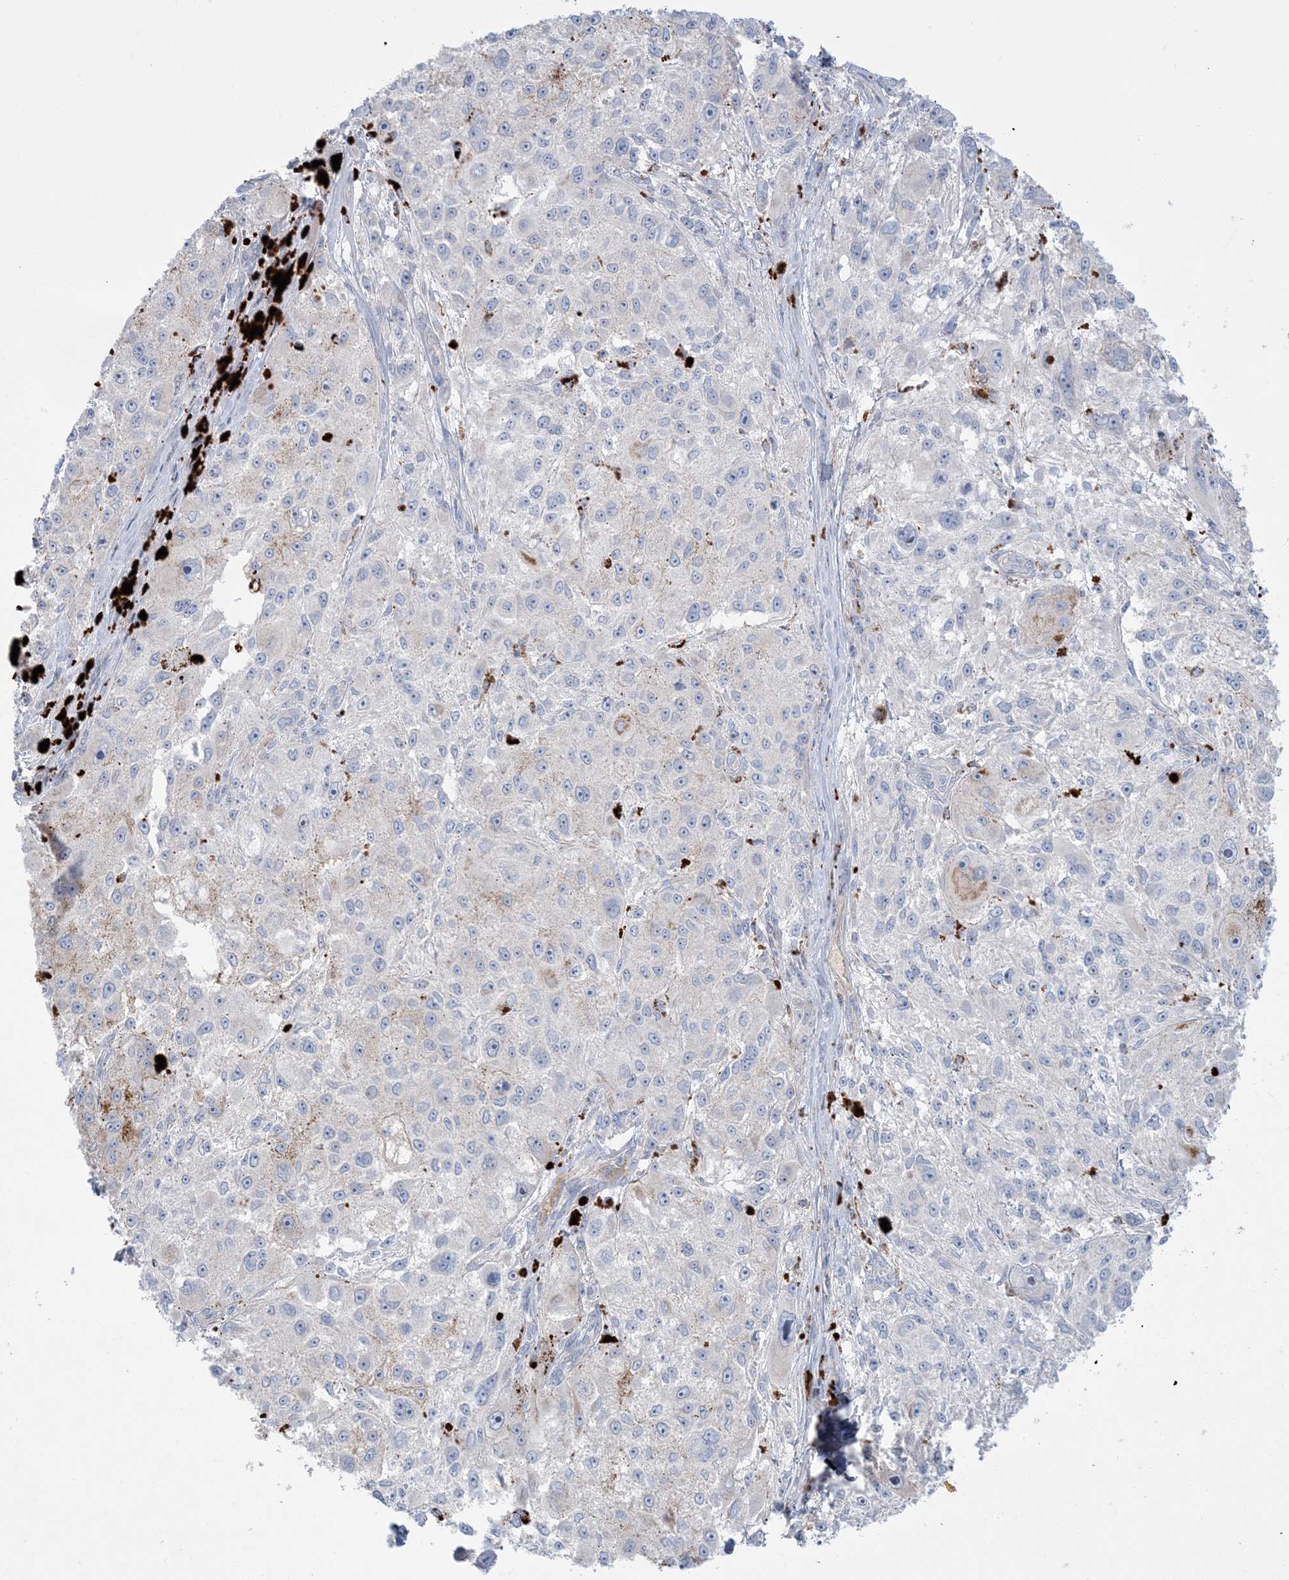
{"staining": {"intensity": "negative", "quantity": "none", "location": "none"}, "tissue": "melanoma", "cell_type": "Tumor cells", "image_type": "cancer", "snomed": [{"axis": "morphology", "description": "Necrosis, NOS"}, {"axis": "morphology", "description": "Malignant melanoma, NOS"}, {"axis": "topography", "description": "Skin"}], "caption": "Immunohistochemical staining of melanoma exhibits no significant expression in tumor cells. (Immunohistochemistry, brightfield microscopy, high magnification).", "gene": "KCTD6", "patient": {"sex": "female", "age": 87}}